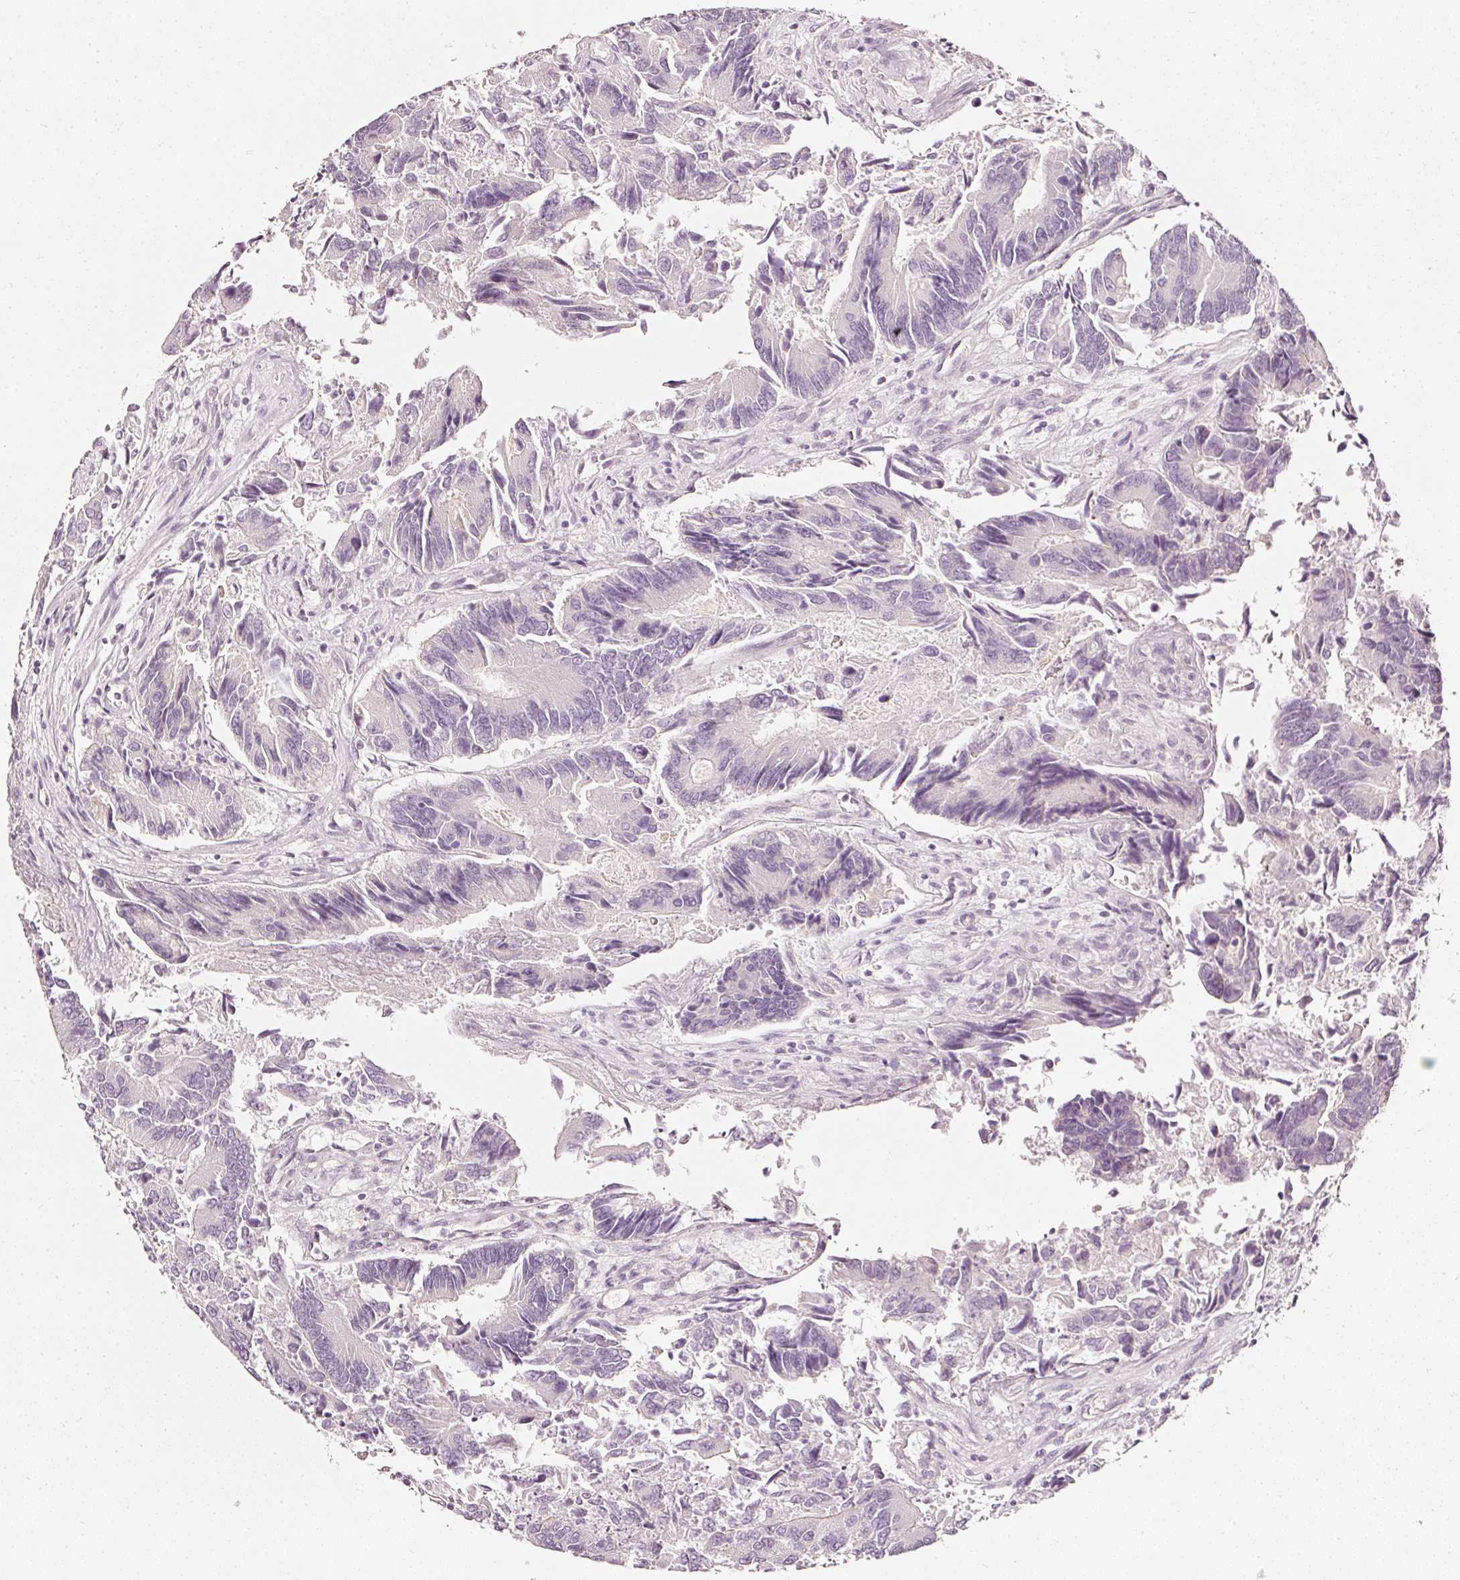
{"staining": {"intensity": "negative", "quantity": "none", "location": "none"}, "tissue": "colorectal cancer", "cell_type": "Tumor cells", "image_type": "cancer", "snomed": [{"axis": "morphology", "description": "Adenocarcinoma, NOS"}, {"axis": "topography", "description": "Colon"}], "caption": "DAB immunohistochemical staining of colorectal adenocarcinoma exhibits no significant staining in tumor cells.", "gene": "CNP", "patient": {"sex": "female", "age": 67}}